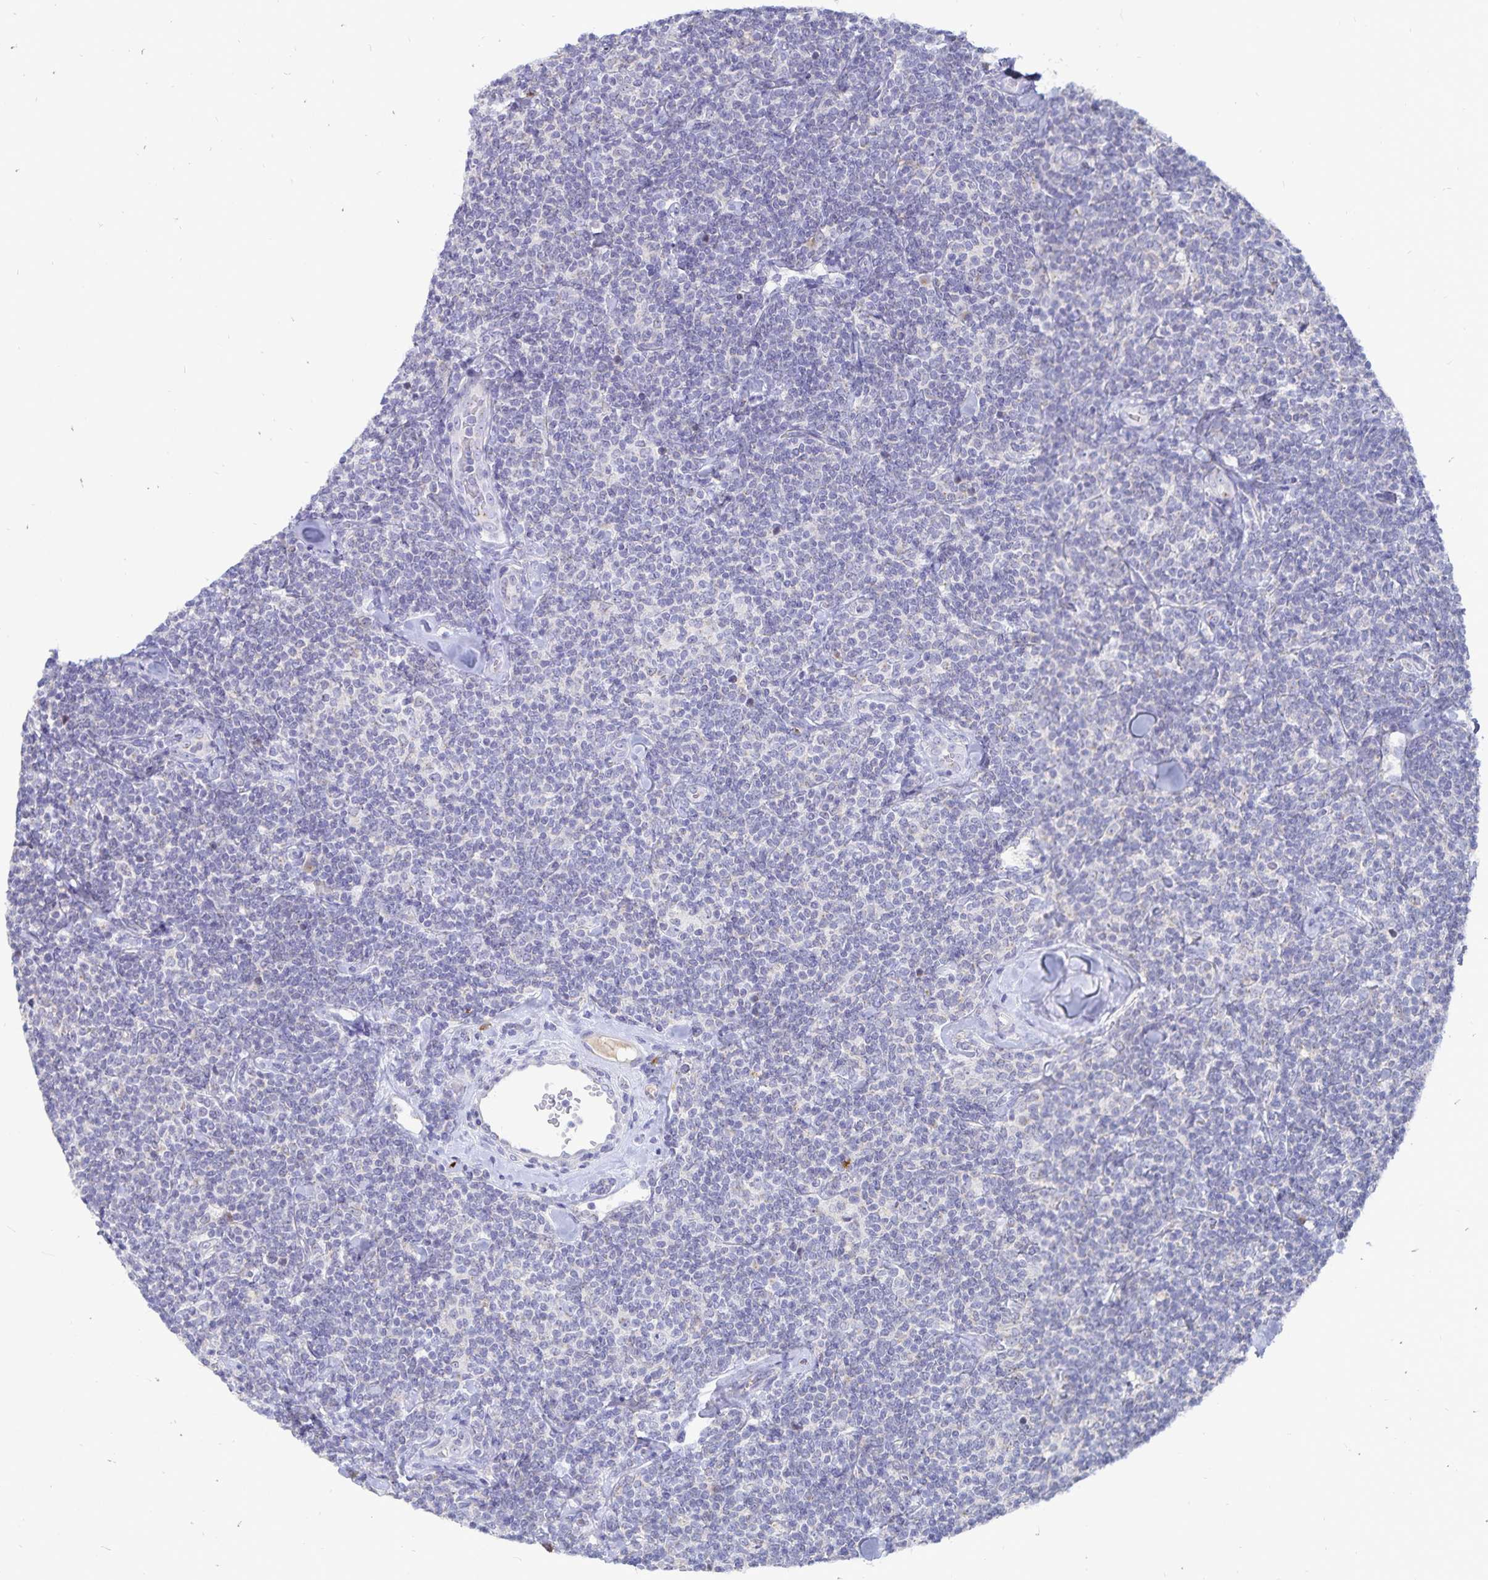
{"staining": {"intensity": "negative", "quantity": "none", "location": "none"}, "tissue": "lymphoma", "cell_type": "Tumor cells", "image_type": "cancer", "snomed": [{"axis": "morphology", "description": "Malignant lymphoma, non-Hodgkin's type, Low grade"}, {"axis": "topography", "description": "Lymph node"}], "caption": "IHC photomicrograph of human malignant lymphoma, non-Hodgkin's type (low-grade) stained for a protein (brown), which demonstrates no staining in tumor cells.", "gene": "PKHD1", "patient": {"sex": "female", "age": 56}}